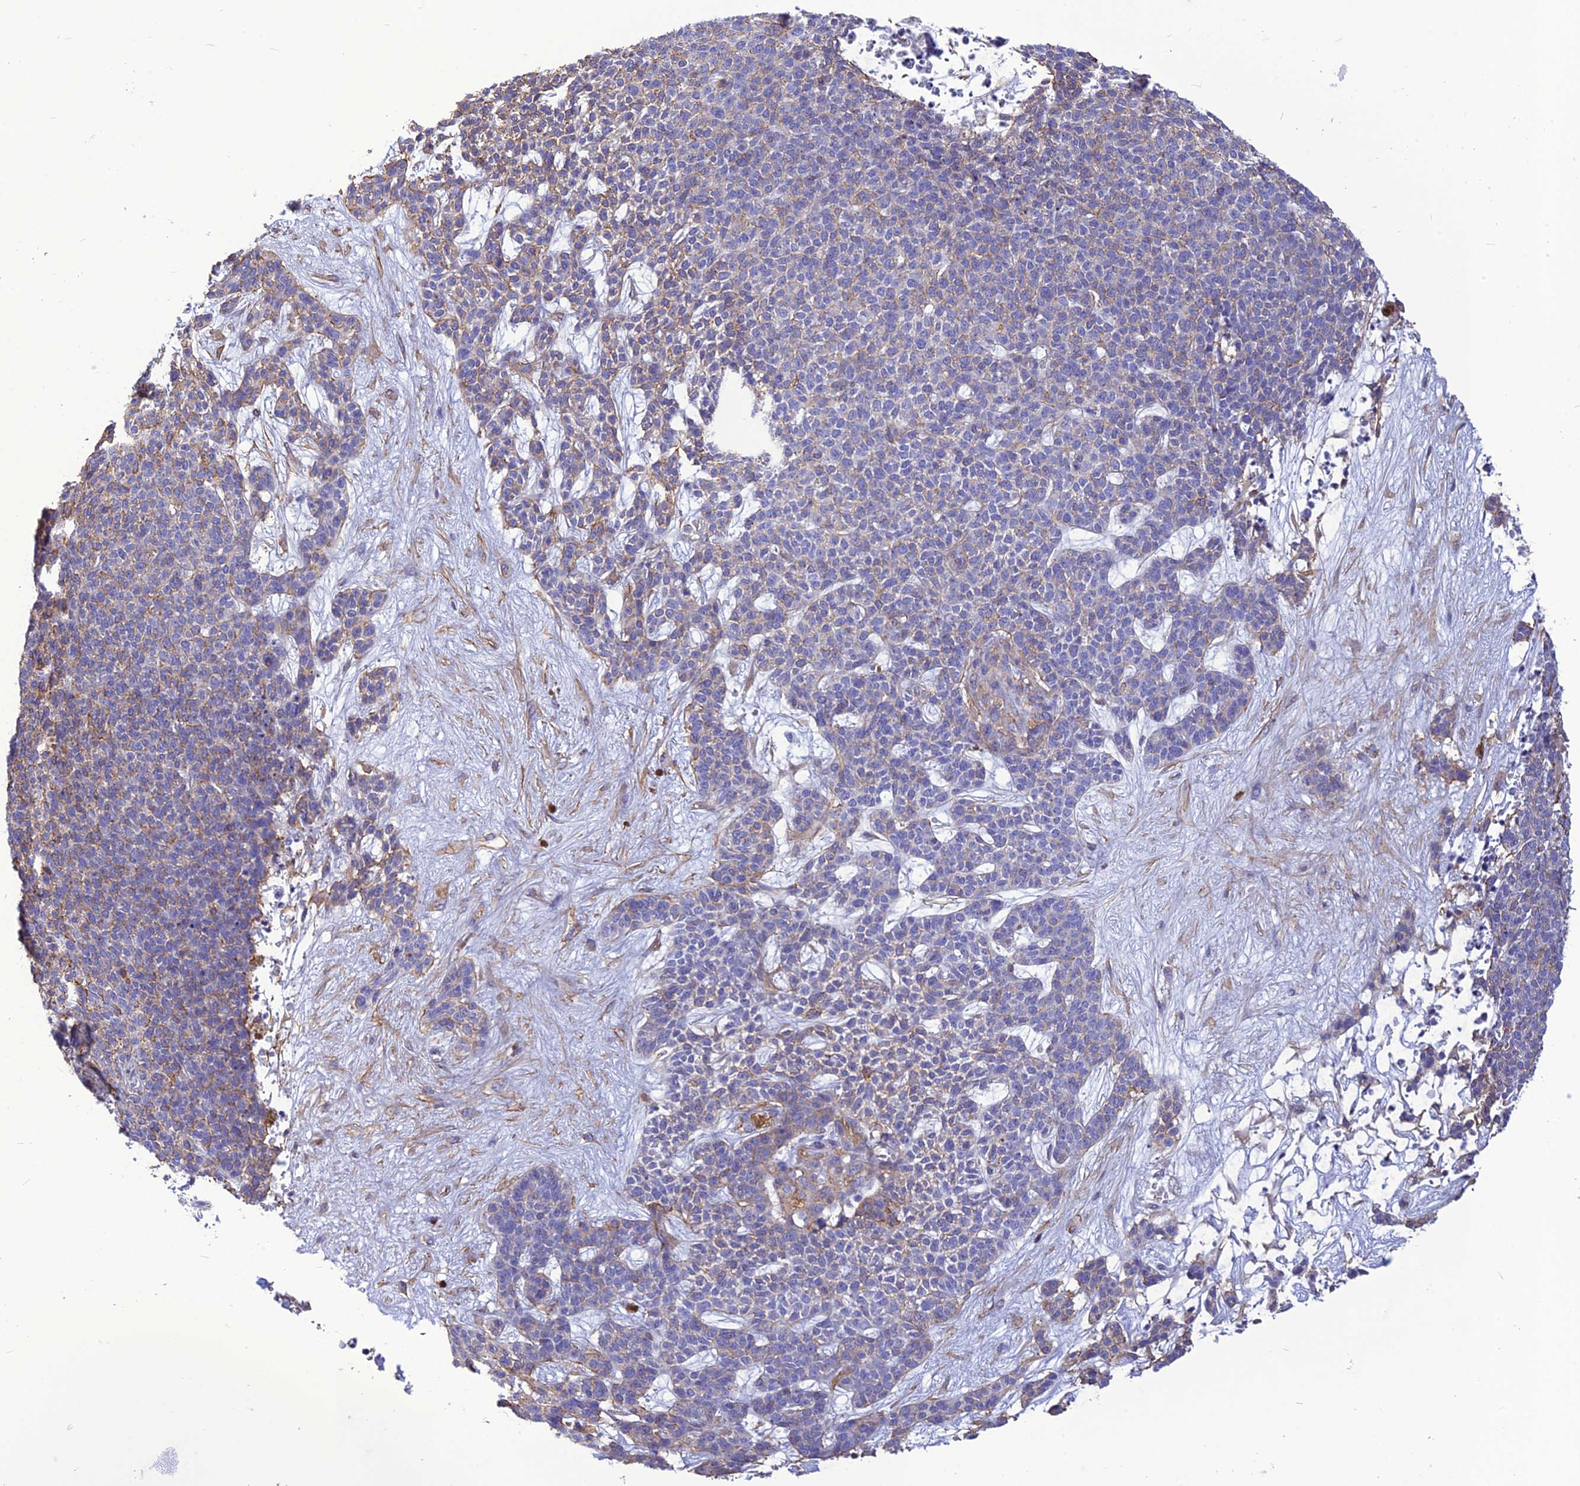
{"staining": {"intensity": "weak", "quantity": "<25%", "location": "cytoplasmic/membranous"}, "tissue": "skin cancer", "cell_type": "Tumor cells", "image_type": "cancer", "snomed": [{"axis": "morphology", "description": "Basal cell carcinoma"}, {"axis": "topography", "description": "Skin"}], "caption": "Tumor cells are negative for protein expression in human skin cancer.", "gene": "NKD1", "patient": {"sex": "female", "age": 84}}